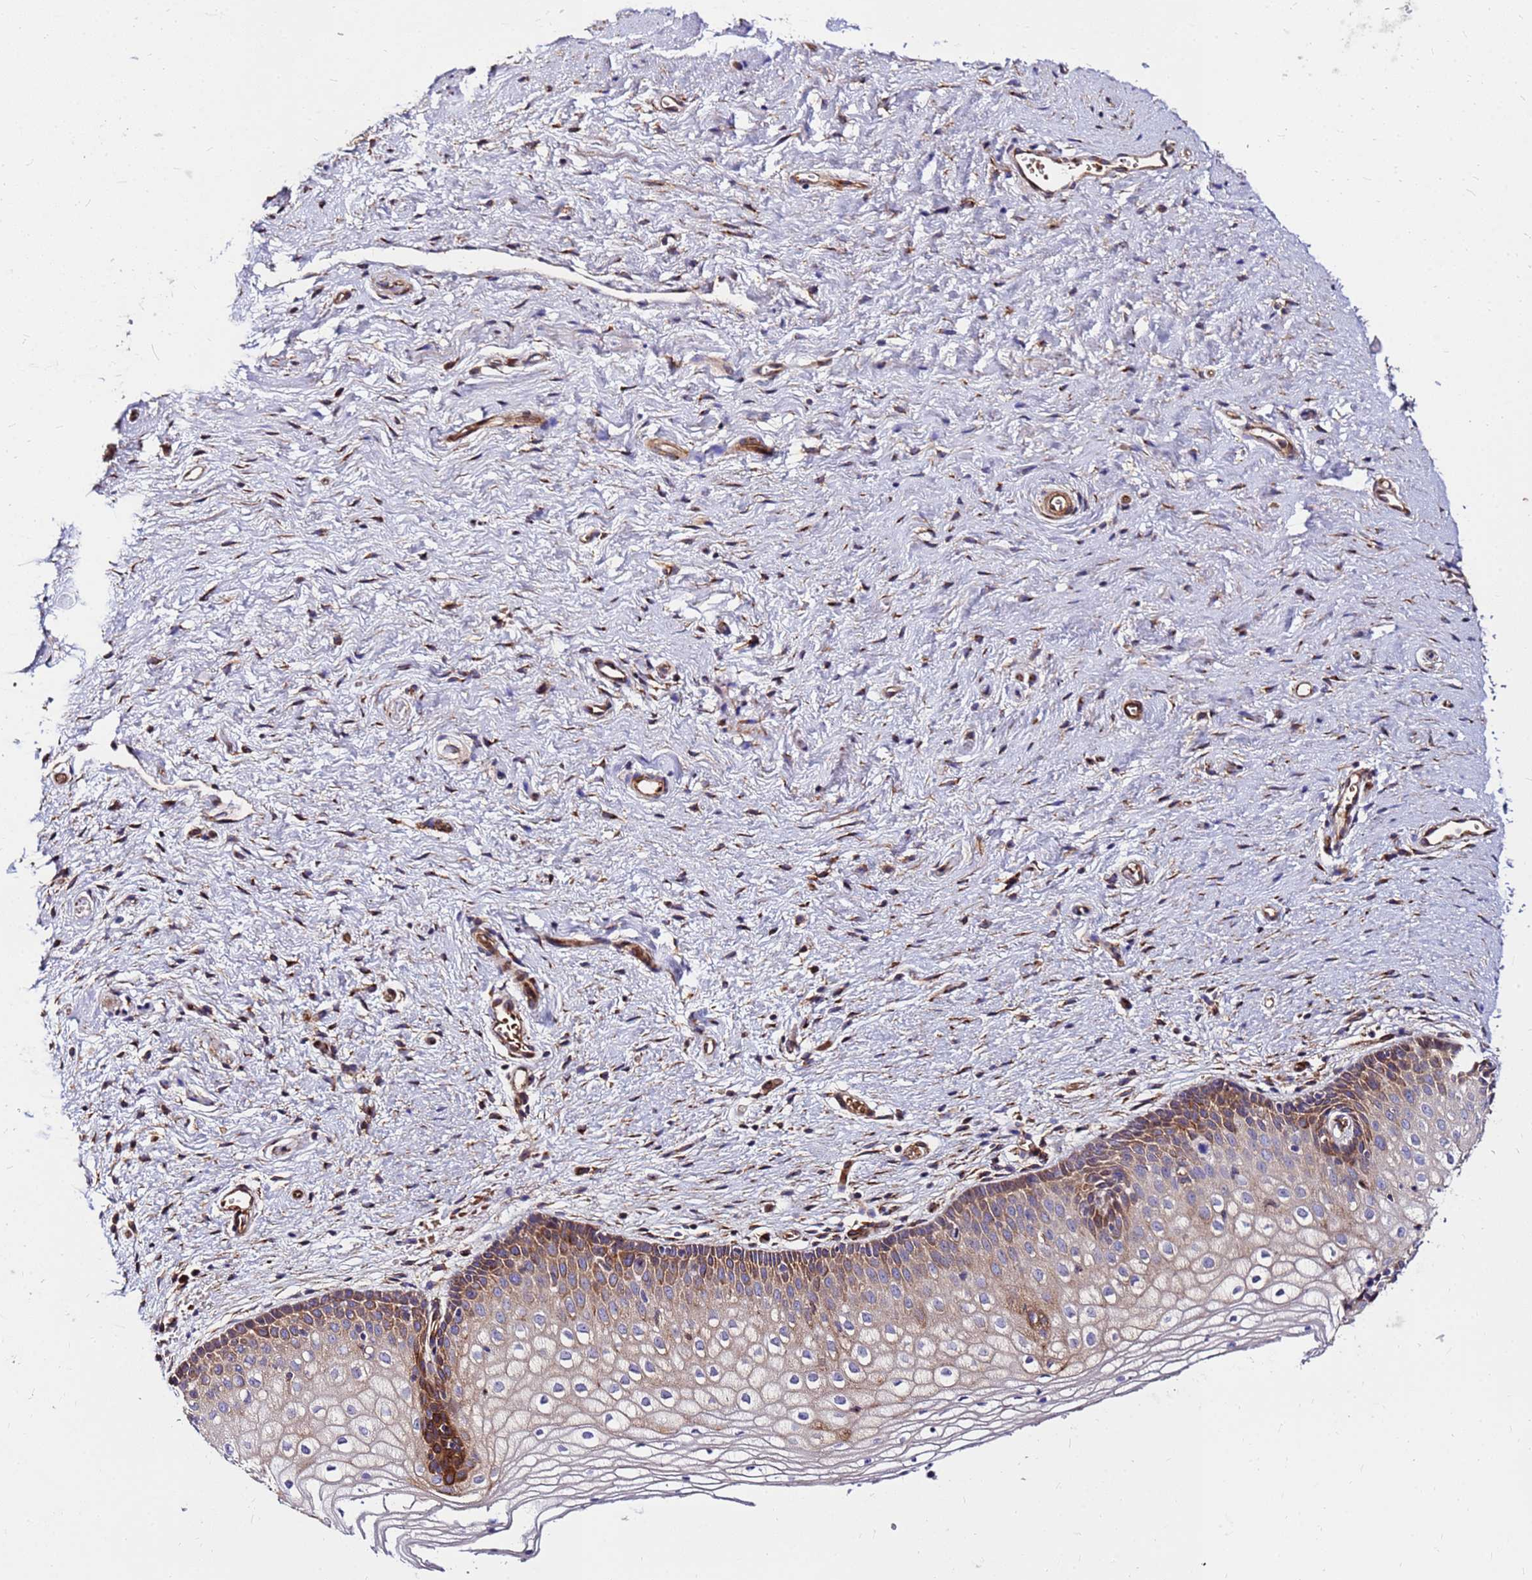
{"staining": {"intensity": "moderate", "quantity": "25%-75%", "location": "cytoplasmic/membranous"}, "tissue": "vagina", "cell_type": "Squamous epithelial cells", "image_type": "normal", "snomed": [{"axis": "morphology", "description": "Normal tissue, NOS"}, {"axis": "topography", "description": "Vagina"}], "caption": "Immunohistochemical staining of normal vagina exhibits moderate cytoplasmic/membranous protein positivity in about 25%-75% of squamous epithelial cells. The staining was performed using DAB (3,3'-diaminobenzidine) to visualize the protein expression in brown, while the nuclei were stained in blue with hematoxylin (Magnification: 20x).", "gene": "WWC2", "patient": {"sex": "female", "age": 60}}